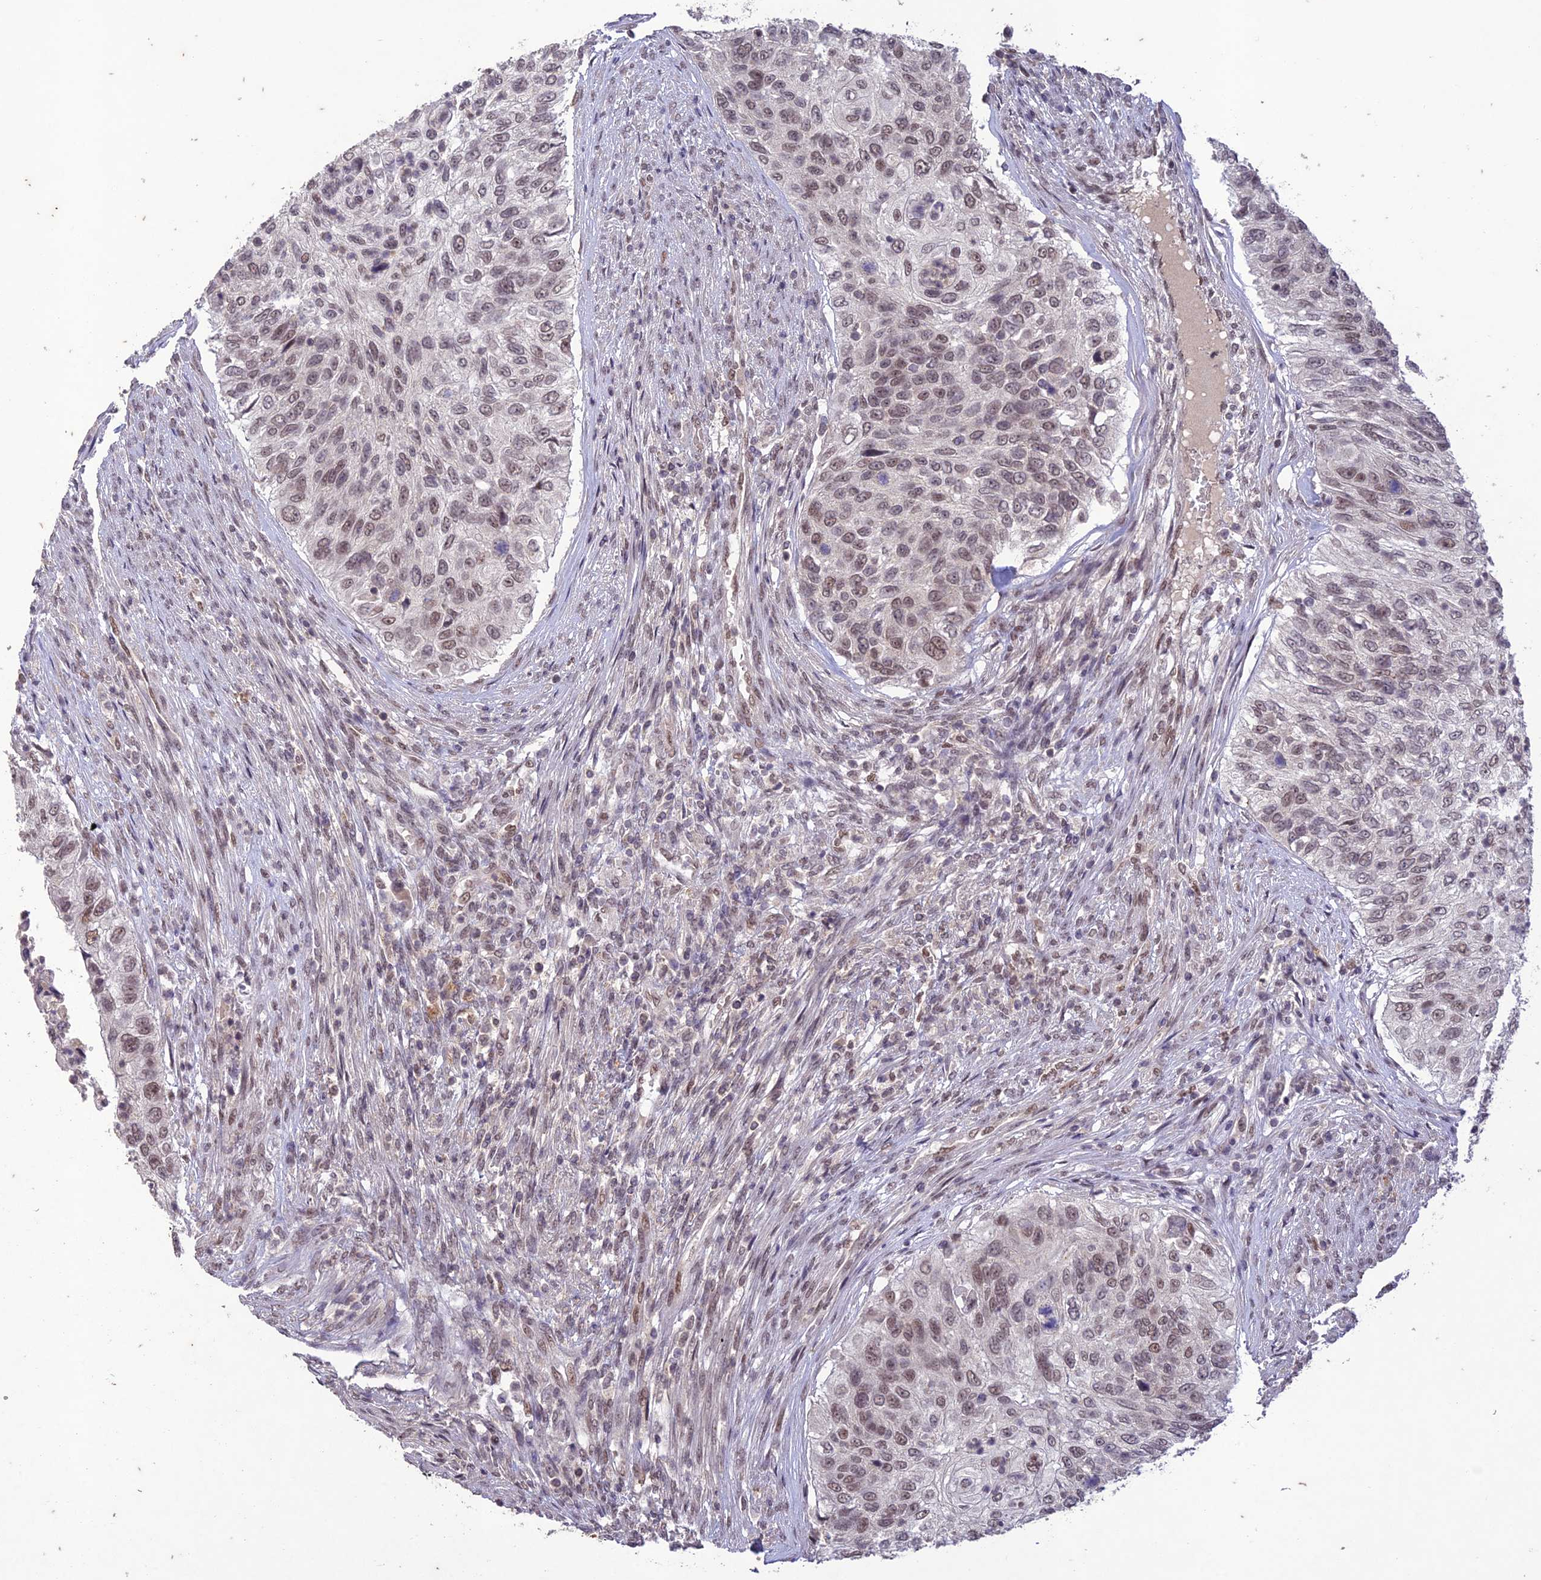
{"staining": {"intensity": "moderate", "quantity": ">75%", "location": "nuclear"}, "tissue": "urothelial cancer", "cell_type": "Tumor cells", "image_type": "cancer", "snomed": [{"axis": "morphology", "description": "Urothelial carcinoma, High grade"}, {"axis": "topography", "description": "Urinary bladder"}], "caption": "Approximately >75% of tumor cells in urothelial cancer show moderate nuclear protein staining as visualized by brown immunohistochemical staining.", "gene": "POP4", "patient": {"sex": "female", "age": 60}}